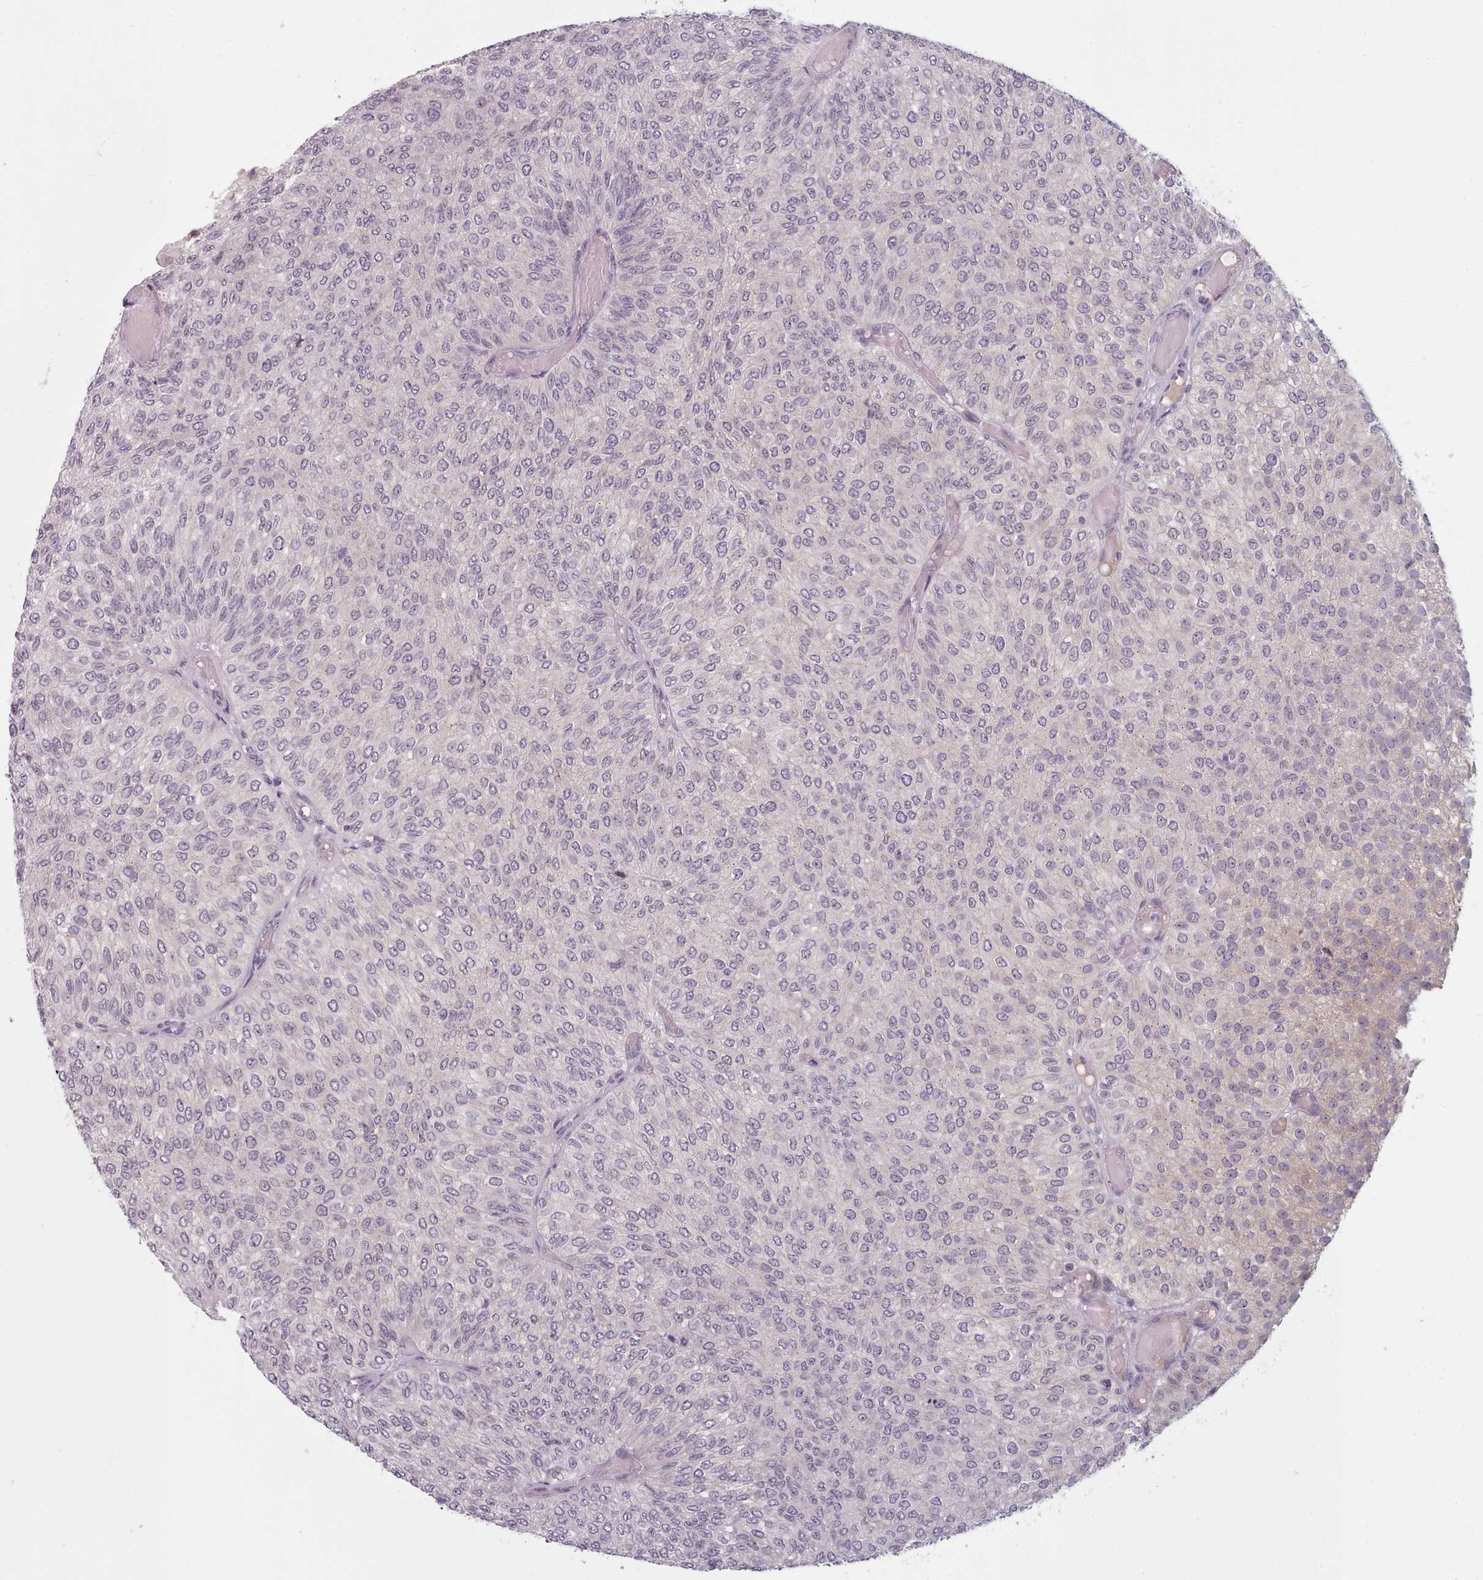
{"staining": {"intensity": "weak", "quantity": "<25%", "location": "cytoplasmic/membranous"}, "tissue": "urothelial cancer", "cell_type": "Tumor cells", "image_type": "cancer", "snomed": [{"axis": "morphology", "description": "Urothelial carcinoma, Low grade"}, {"axis": "topography", "description": "Urinary bladder"}], "caption": "Immunohistochemistry of urothelial cancer shows no expression in tumor cells. The staining is performed using DAB (3,3'-diaminobenzidine) brown chromogen with nuclei counter-stained in using hematoxylin.", "gene": "PBX4", "patient": {"sex": "male", "age": 78}}